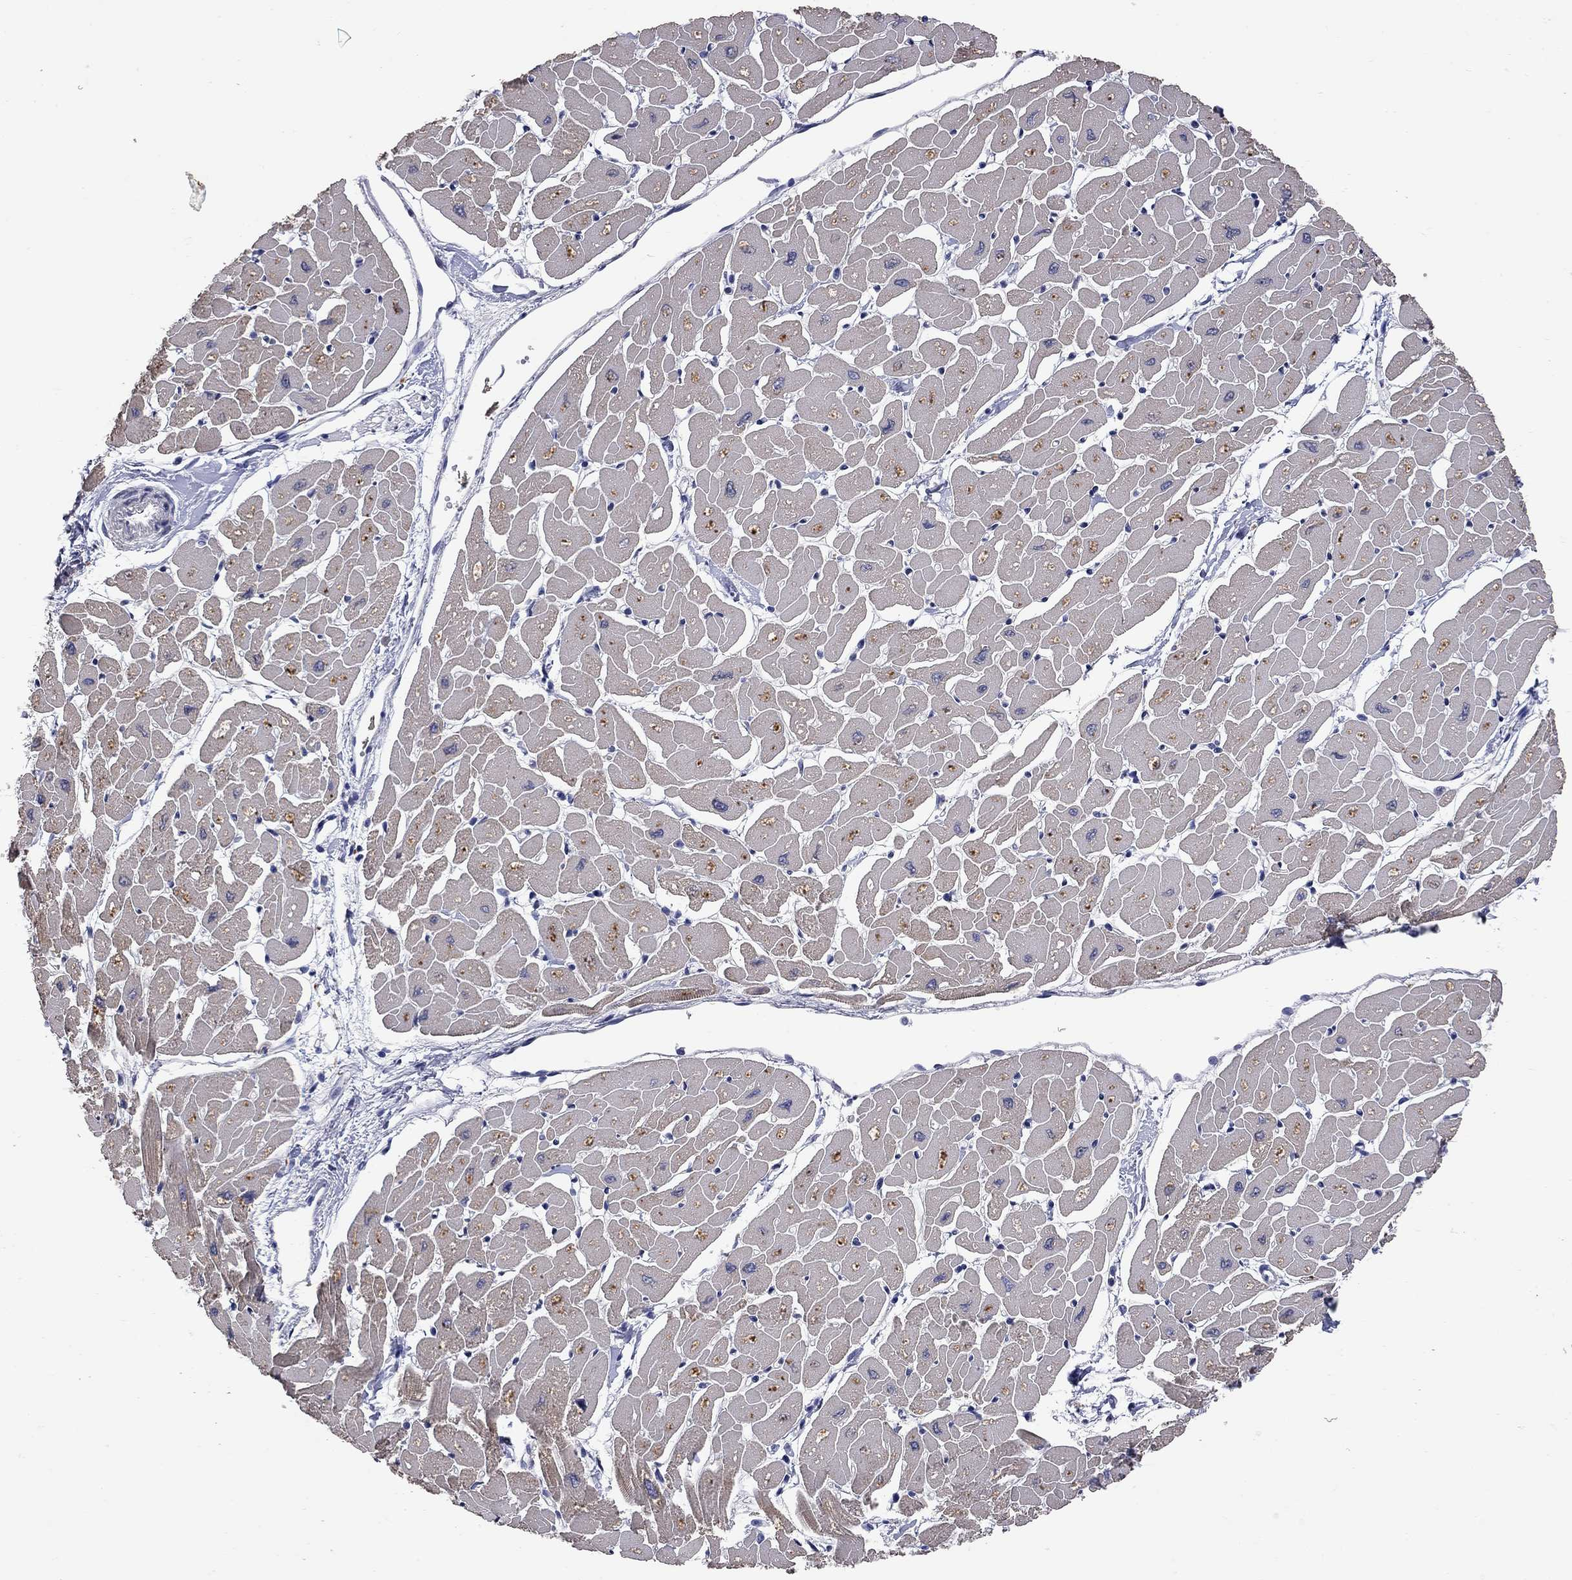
{"staining": {"intensity": "moderate", "quantity": "25%-75%", "location": "cytoplasmic/membranous"}, "tissue": "heart muscle", "cell_type": "Cardiomyocytes", "image_type": "normal", "snomed": [{"axis": "morphology", "description": "Normal tissue, NOS"}, {"axis": "topography", "description": "Heart"}], "caption": "An image showing moderate cytoplasmic/membranous expression in about 25%-75% of cardiomyocytes in normal heart muscle, as visualized by brown immunohistochemical staining.", "gene": "NOS2", "patient": {"sex": "male", "age": 57}}